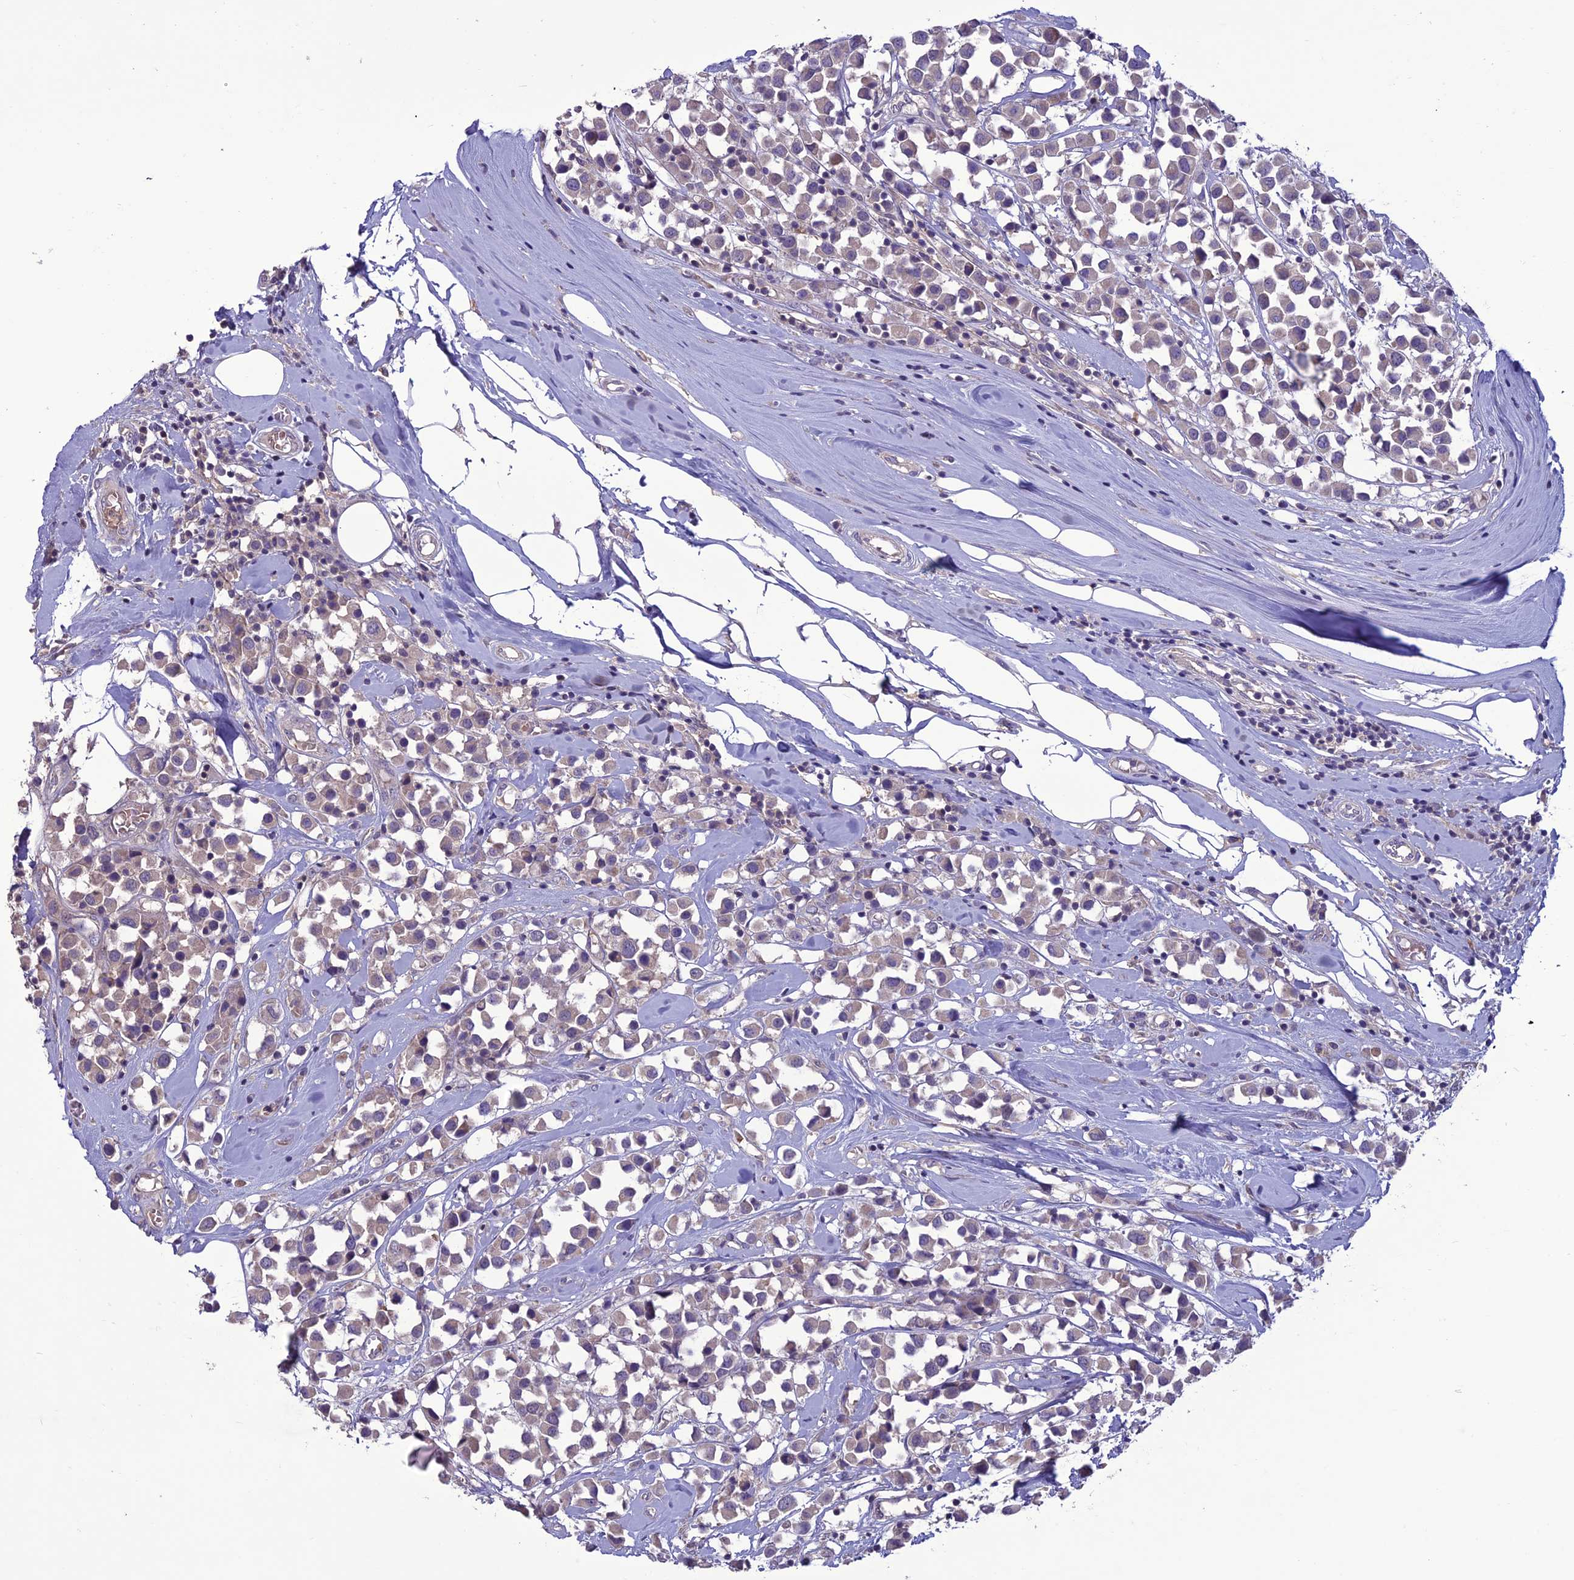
{"staining": {"intensity": "weak", "quantity": "25%-75%", "location": "cytoplasmic/membranous"}, "tissue": "breast cancer", "cell_type": "Tumor cells", "image_type": "cancer", "snomed": [{"axis": "morphology", "description": "Duct carcinoma"}, {"axis": "topography", "description": "Breast"}], "caption": "Immunohistochemical staining of human breast cancer shows low levels of weak cytoplasmic/membranous protein expression in approximately 25%-75% of tumor cells. Nuclei are stained in blue.", "gene": "C2orf76", "patient": {"sex": "female", "age": 61}}